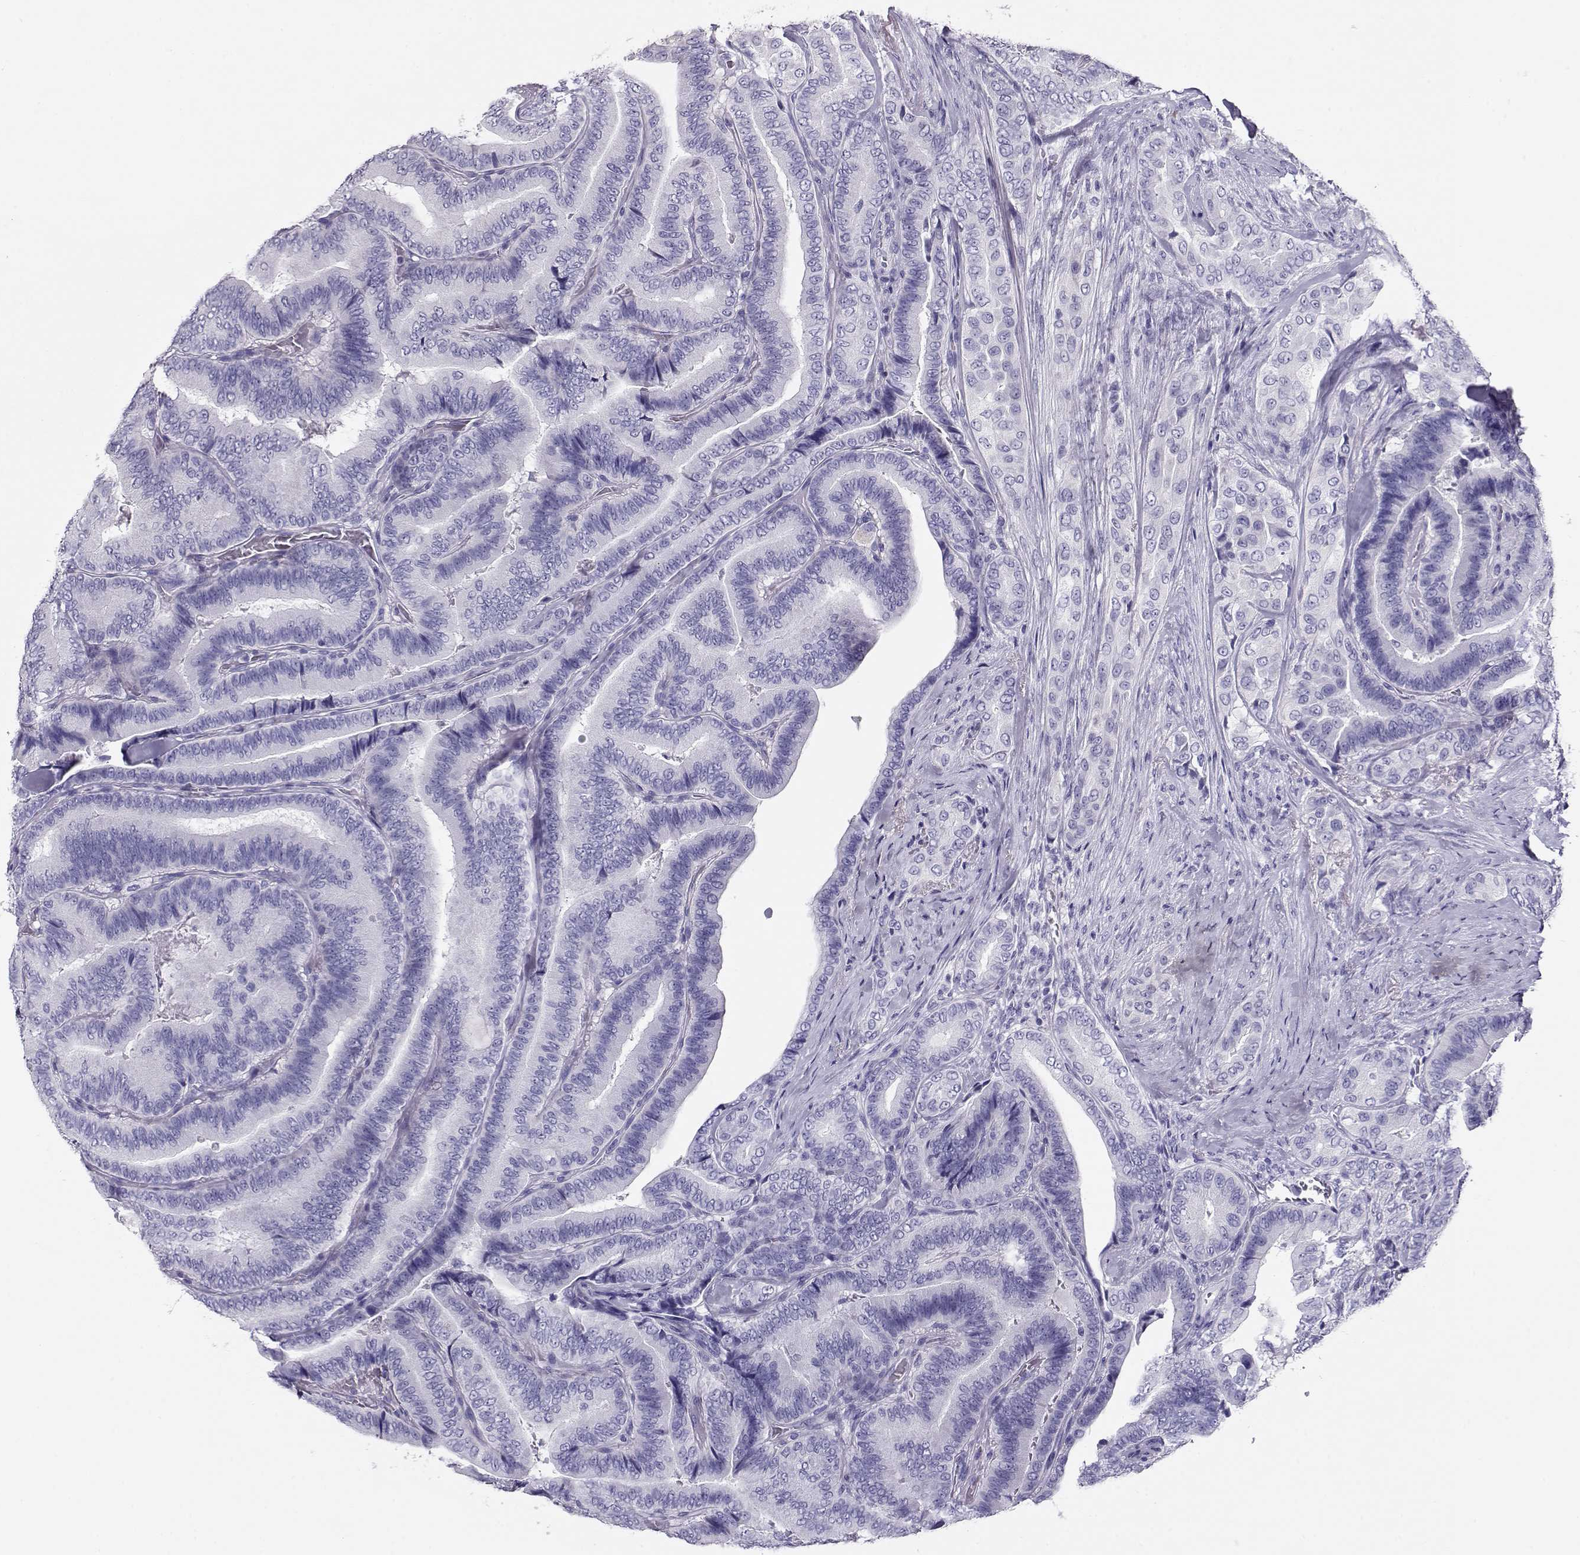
{"staining": {"intensity": "negative", "quantity": "none", "location": "none"}, "tissue": "thyroid cancer", "cell_type": "Tumor cells", "image_type": "cancer", "snomed": [{"axis": "morphology", "description": "Papillary adenocarcinoma, NOS"}, {"axis": "topography", "description": "Thyroid gland"}], "caption": "Human papillary adenocarcinoma (thyroid) stained for a protein using immunohistochemistry demonstrates no positivity in tumor cells.", "gene": "CRX", "patient": {"sex": "male", "age": 61}}